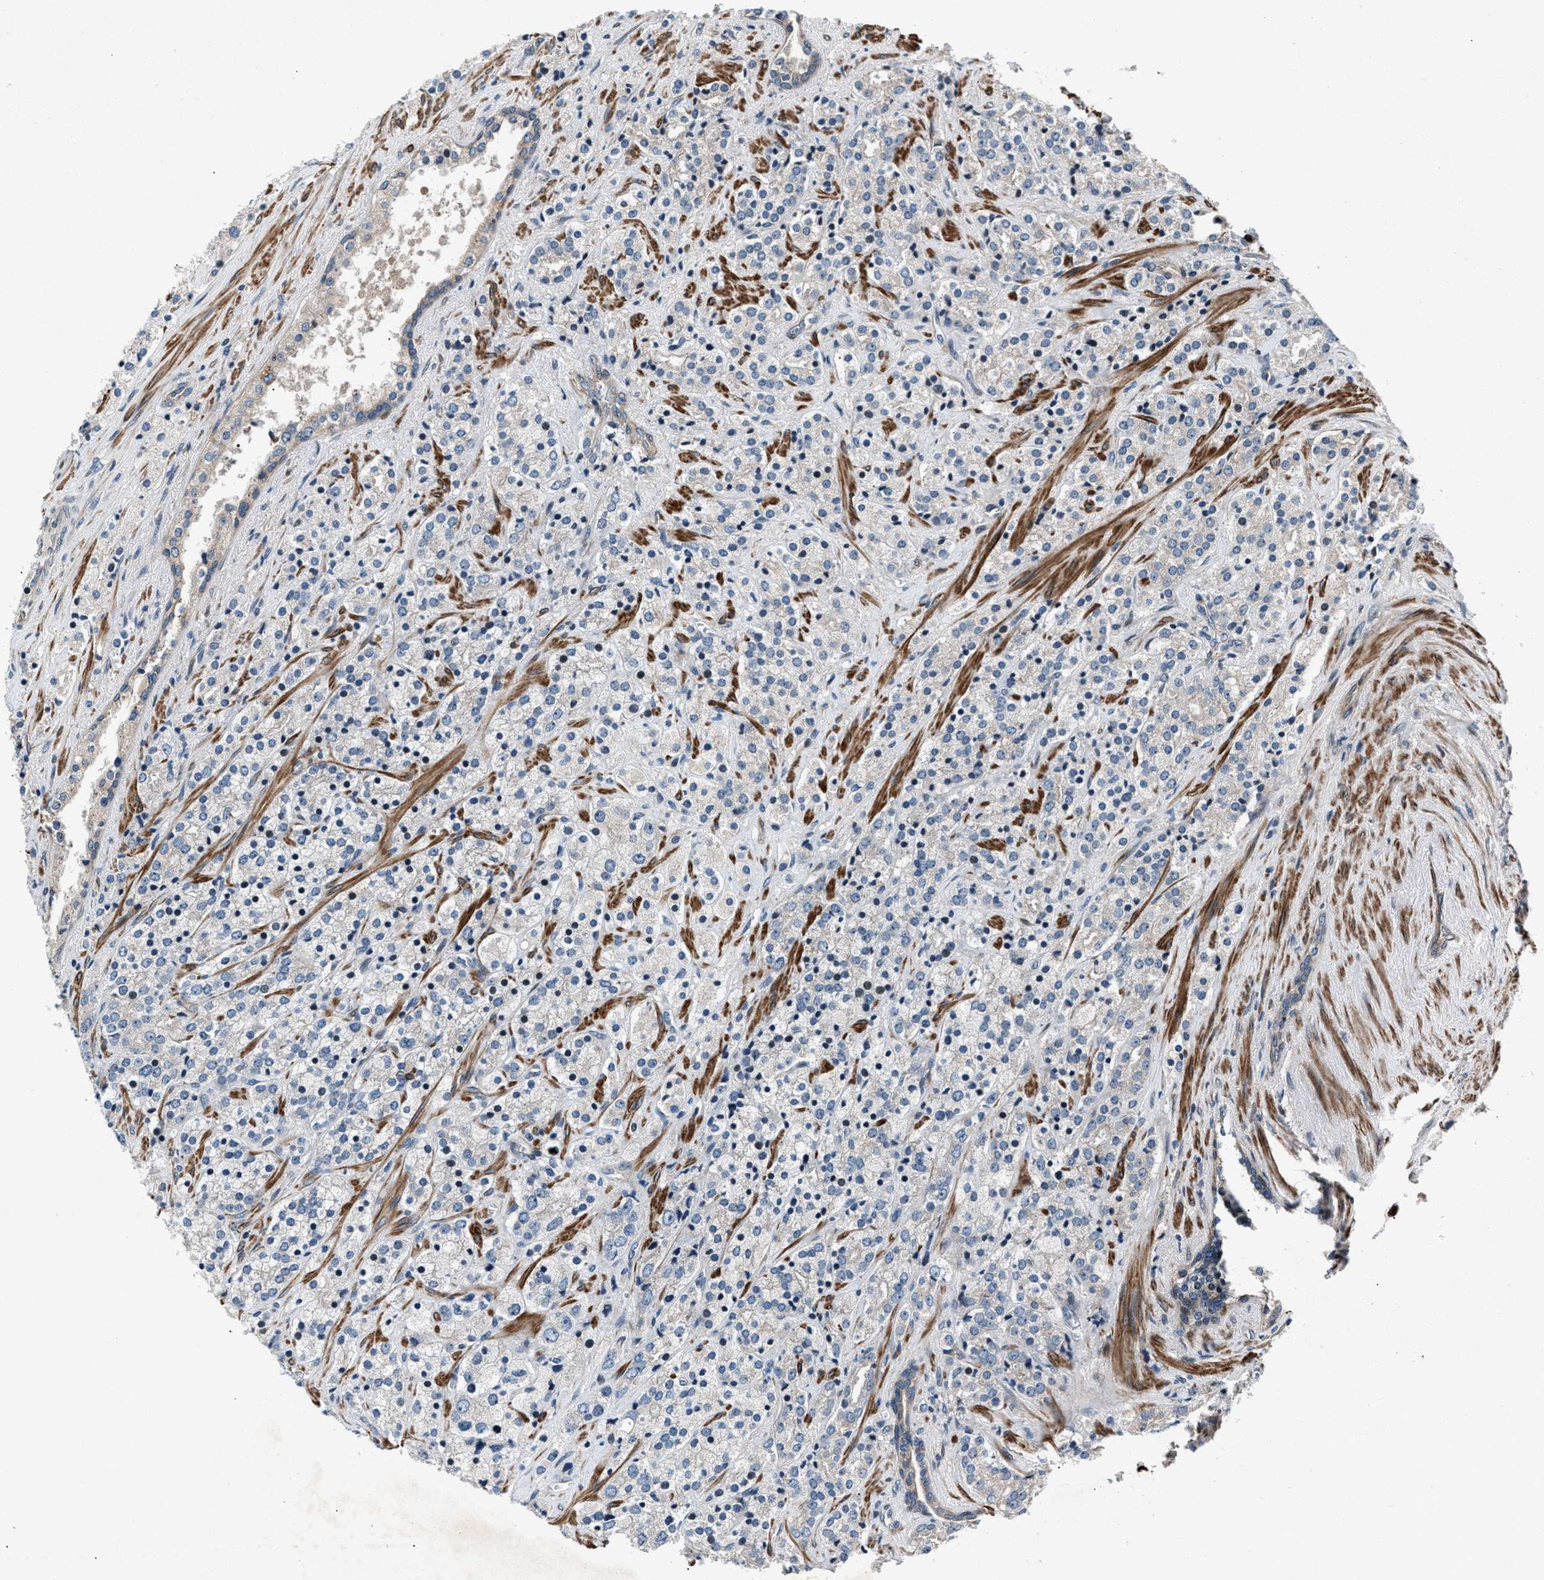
{"staining": {"intensity": "negative", "quantity": "none", "location": "none"}, "tissue": "prostate cancer", "cell_type": "Tumor cells", "image_type": "cancer", "snomed": [{"axis": "morphology", "description": "Adenocarcinoma, High grade"}, {"axis": "topography", "description": "Prostate"}], "caption": "Adenocarcinoma (high-grade) (prostate) was stained to show a protein in brown. There is no significant positivity in tumor cells.", "gene": "DYNC2I1", "patient": {"sex": "male", "age": 71}}